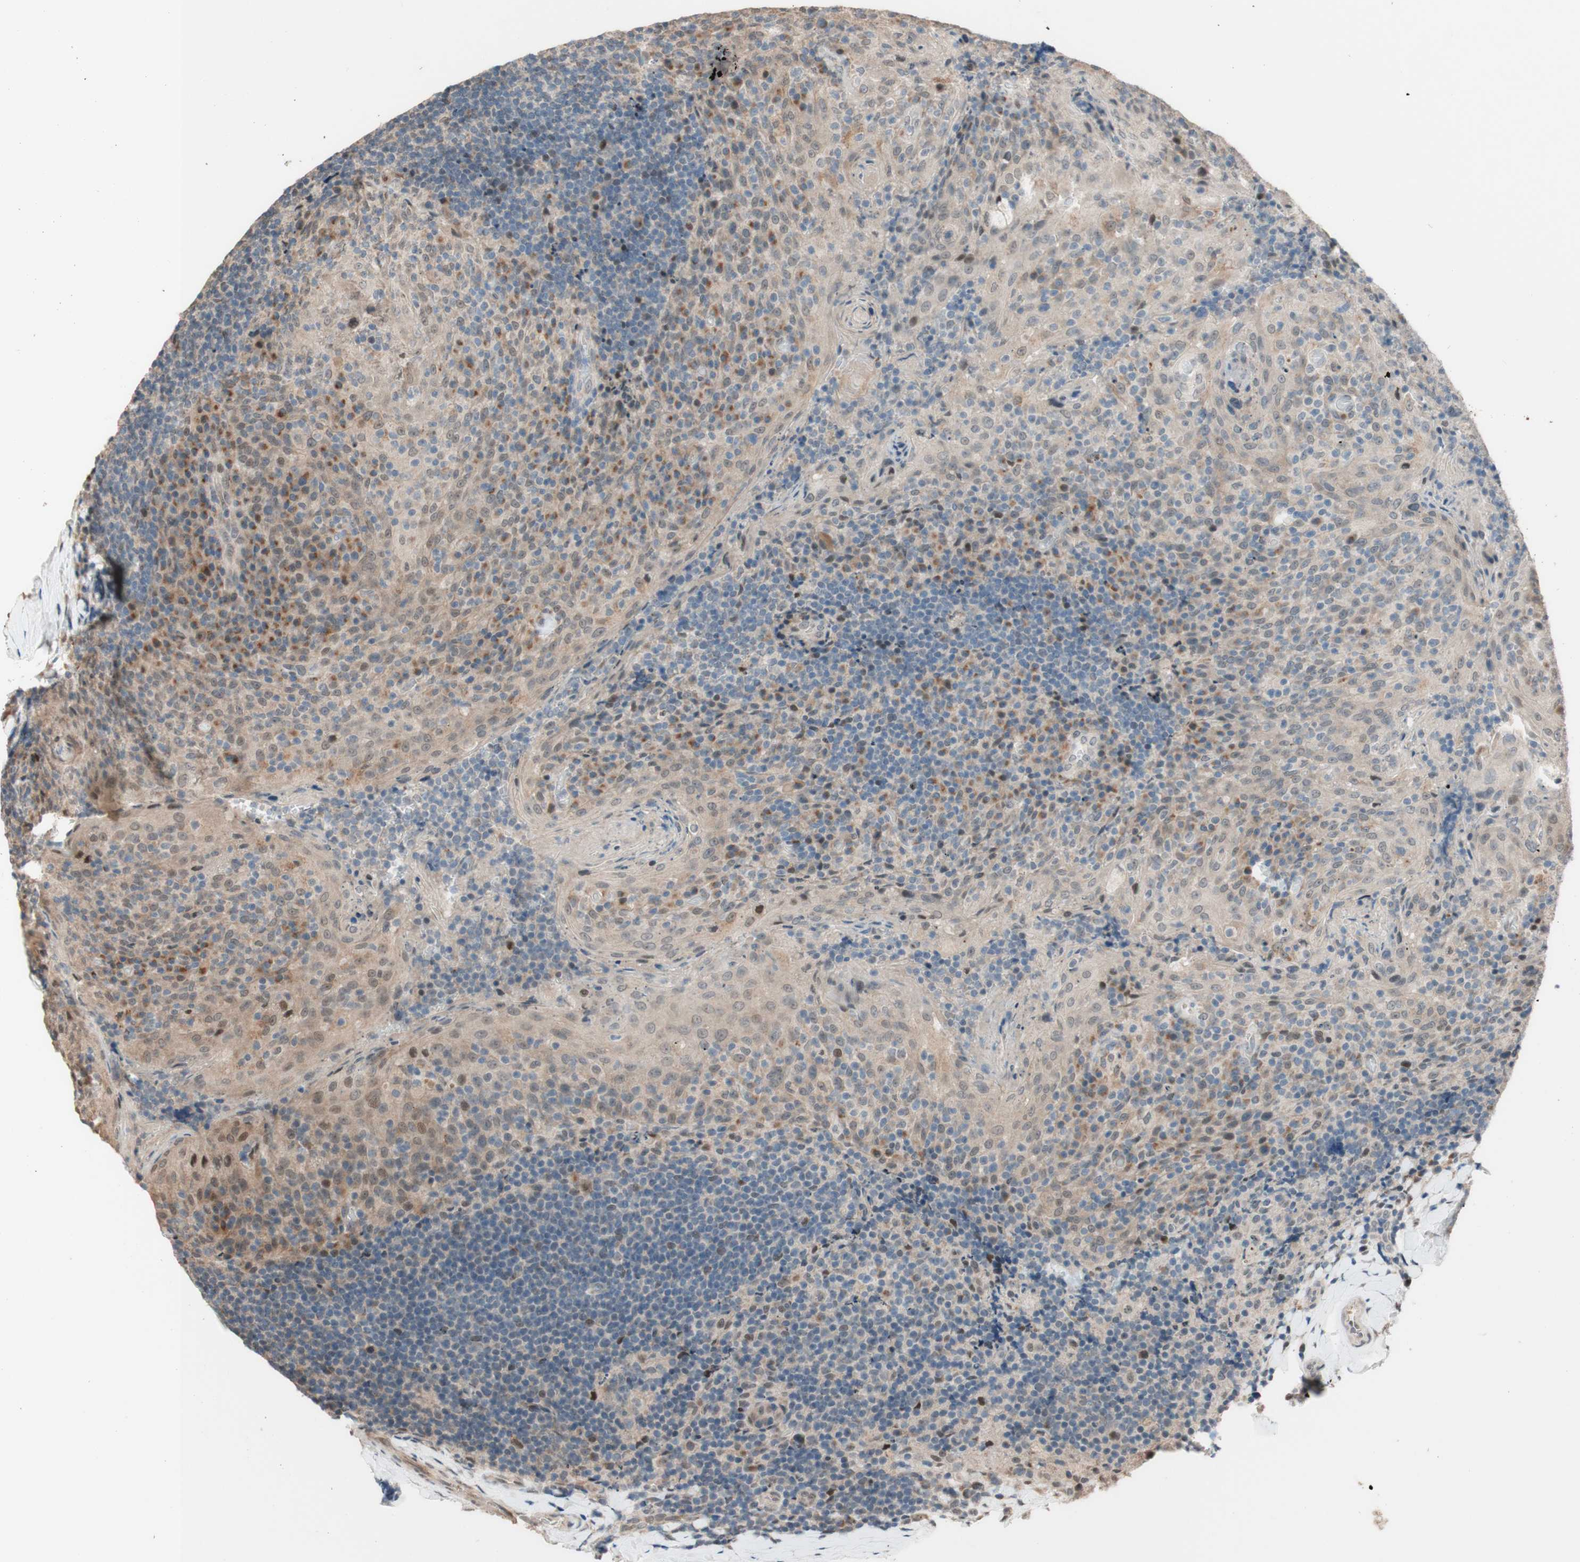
{"staining": {"intensity": "weak", "quantity": "<25%", "location": "cytoplasmic/membranous"}, "tissue": "tonsil", "cell_type": "Germinal center cells", "image_type": "normal", "snomed": [{"axis": "morphology", "description": "Normal tissue, NOS"}, {"axis": "topography", "description": "Tonsil"}], "caption": "Immunohistochemistry of benign human tonsil reveals no positivity in germinal center cells. (Stains: DAB (3,3'-diaminobenzidine) immunohistochemistry with hematoxylin counter stain, Microscopy: brightfield microscopy at high magnification).", "gene": "CCNC", "patient": {"sex": "male", "age": 17}}